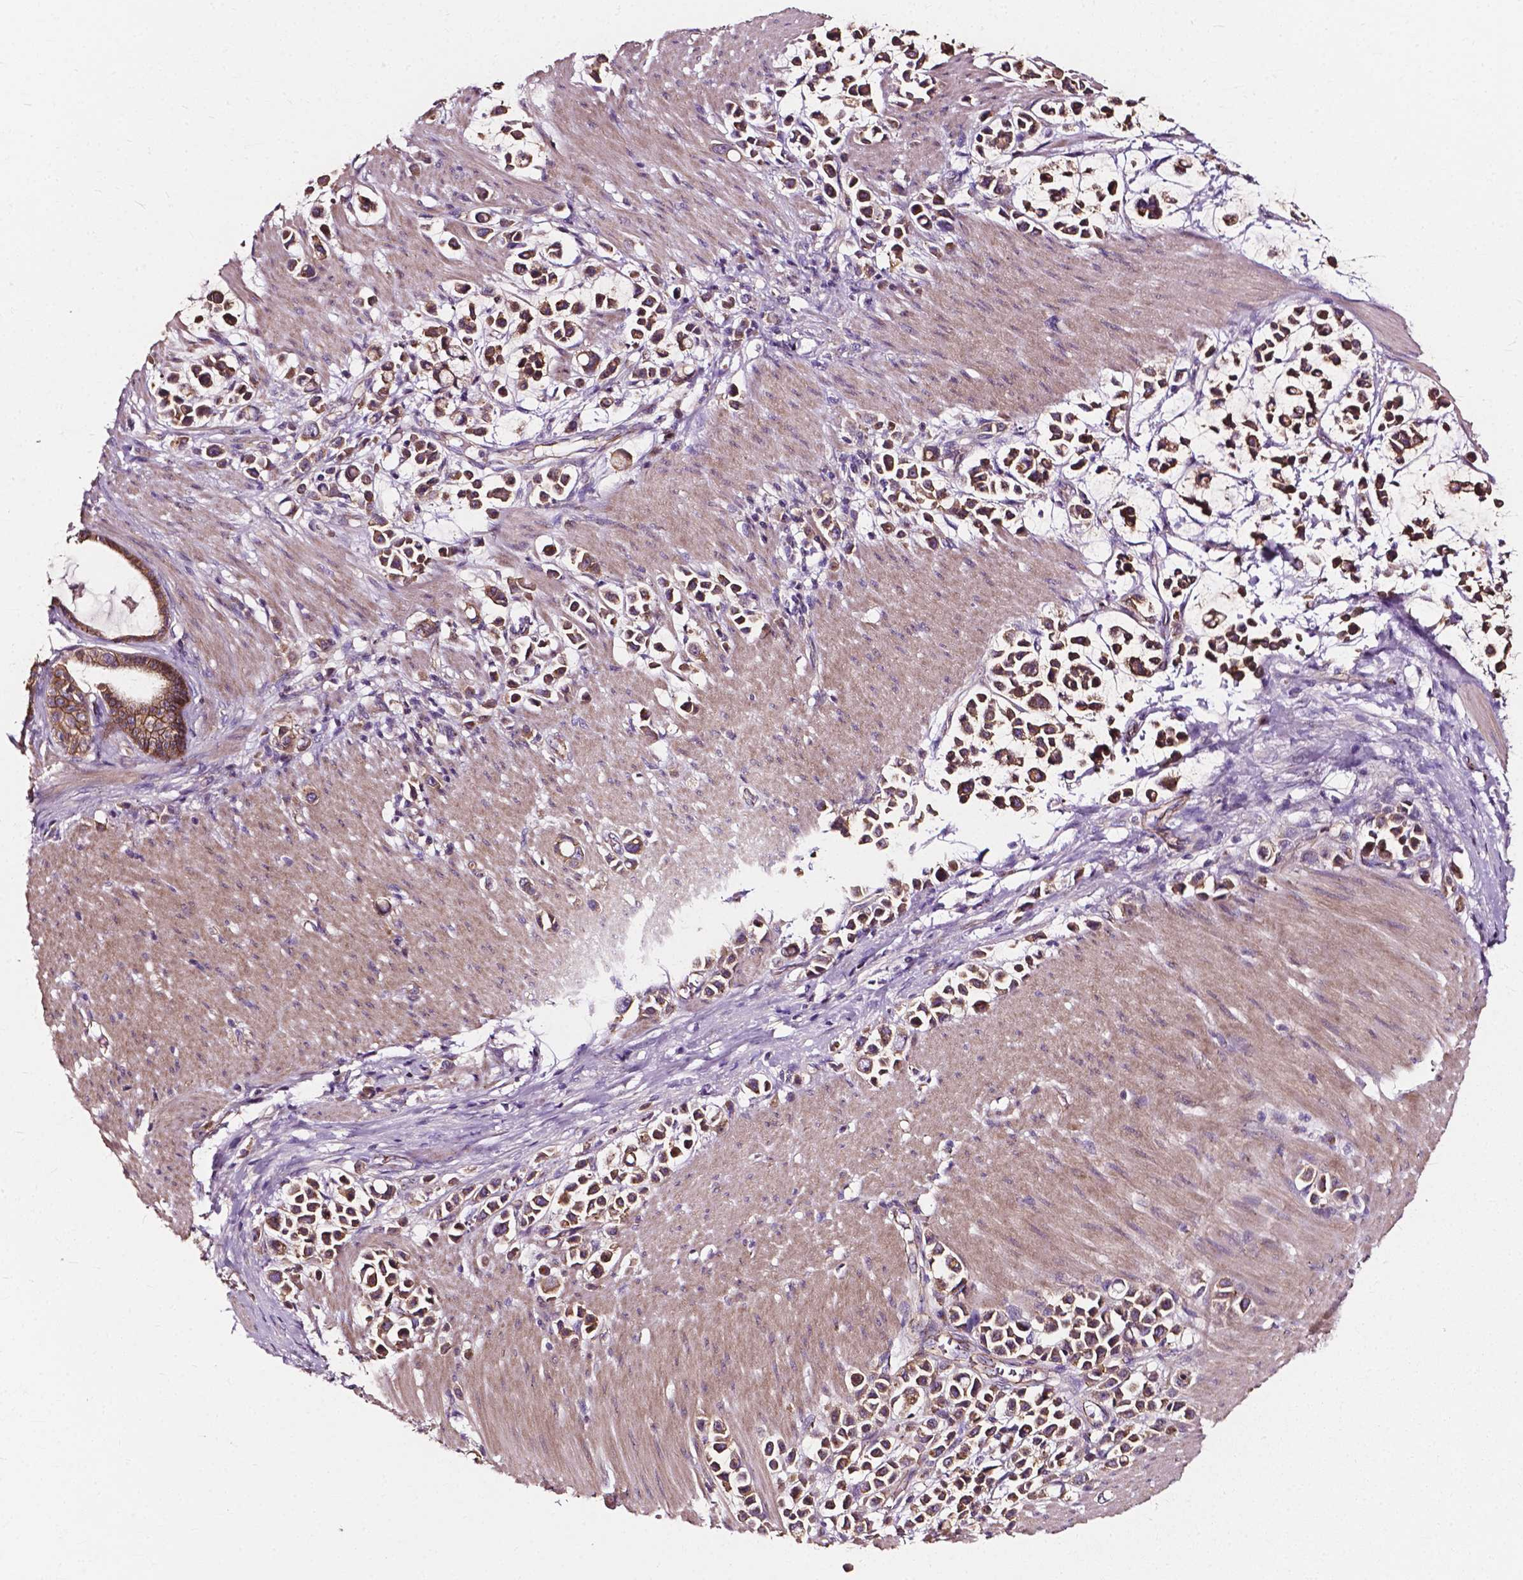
{"staining": {"intensity": "moderate", "quantity": ">75%", "location": "cytoplasmic/membranous"}, "tissue": "stomach cancer", "cell_type": "Tumor cells", "image_type": "cancer", "snomed": [{"axis": "morphology", "description": "Adenocarcinoma, NOS"}, {"axis": "topography", "description": "Stomach"}], "caption": "This micrograph displays adenocarcinoma (stomach) stained with immunohistochemistry (IHC) to label a protein in brown. The cytoplasmic/membranous of tumor cells show moderate positivity for the protein. Nuclei are counter-stained blue.", "gene": "ATG16L1", "patient": {"sex": "male", "age": 82}}